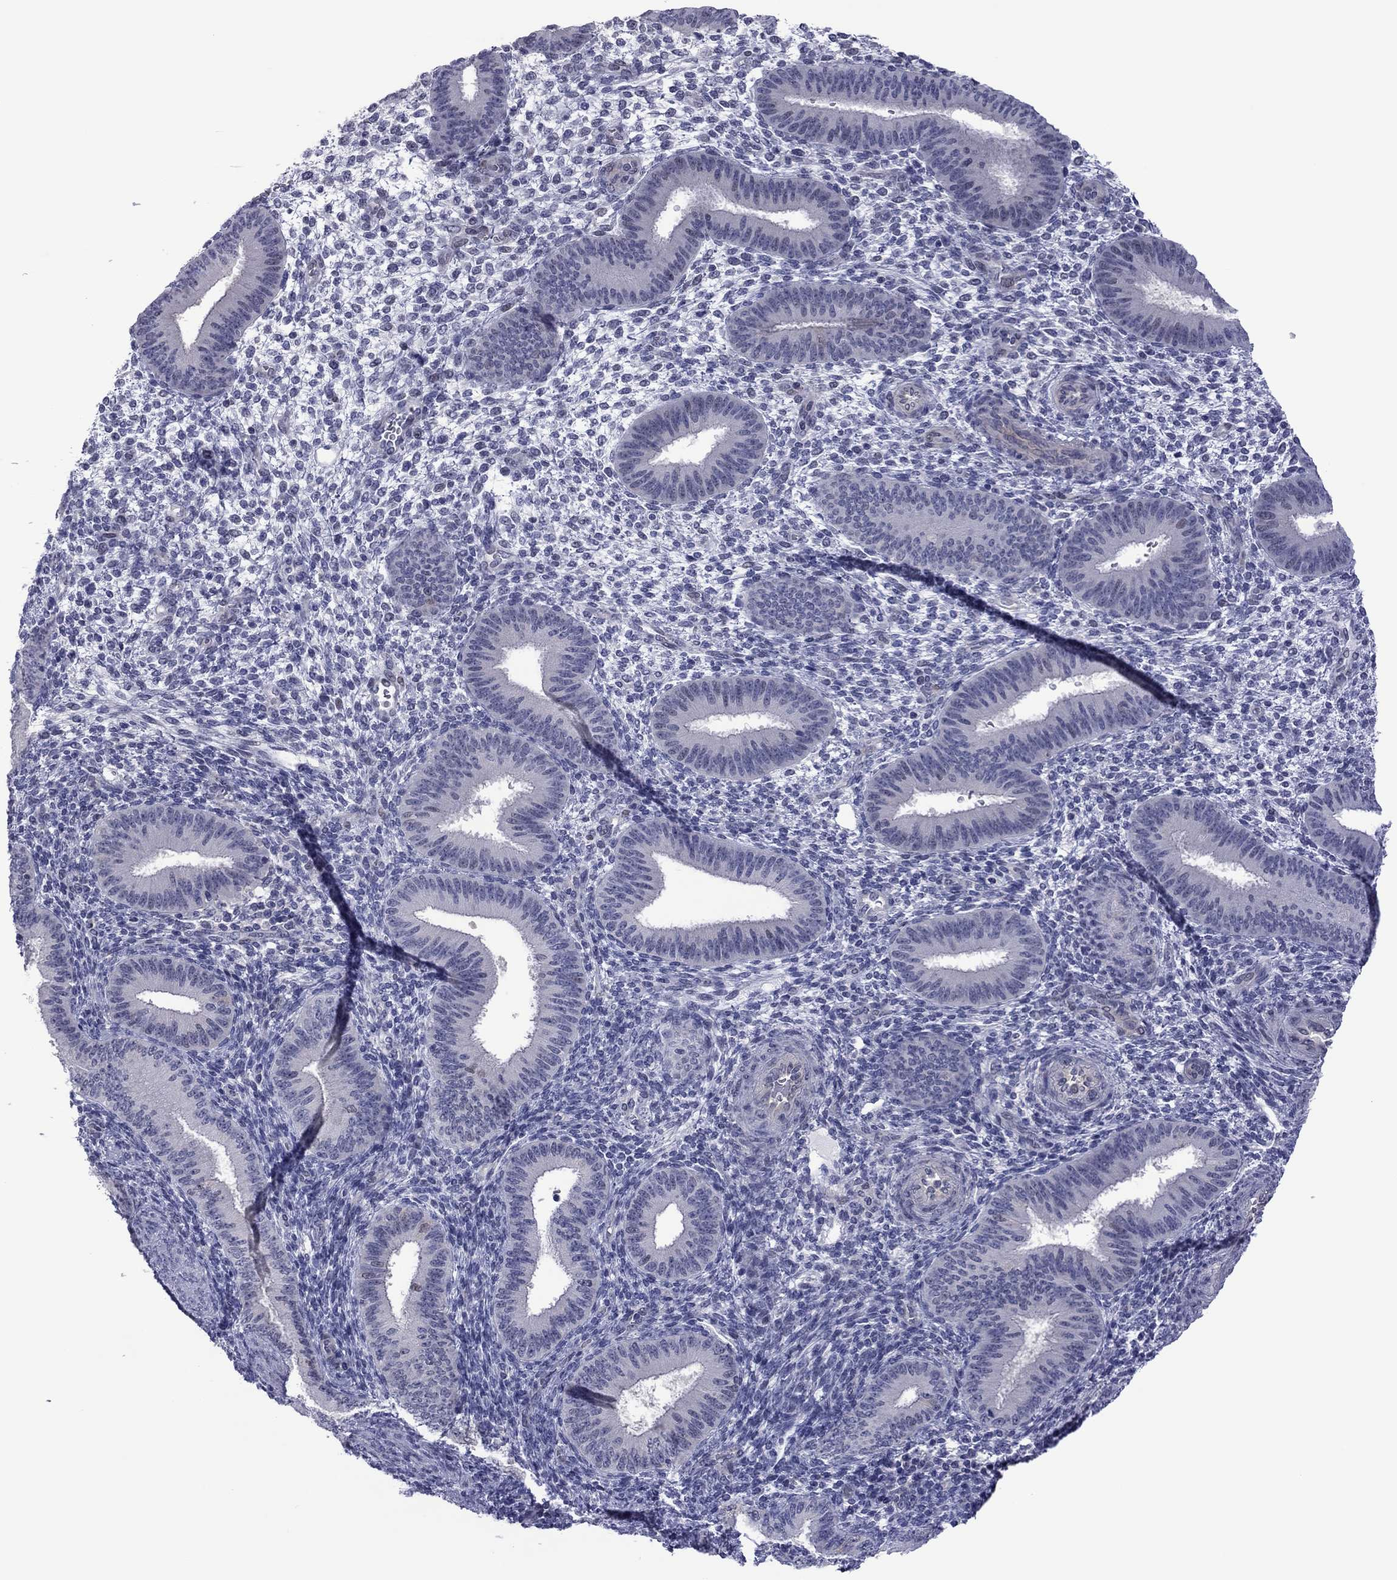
{"staining": {"intensity": "negative", "quantity": "none", "location": "none"}, "tissue": "endometrium", "cell_type": "Cells in endometrial stroma", "image_type": "normal", "snomed": [{"axis": "morphology", "description": "Normal tissue, NOS"}, {"axis": "topography", "description": "Endometrium"}], "caption": "Immunohistochemistry of unremarkable endometrium displays no expression in cells in endometrial stroma.", "gene": "POU5F2", "patient": {"sex": "female", "age": 39}}